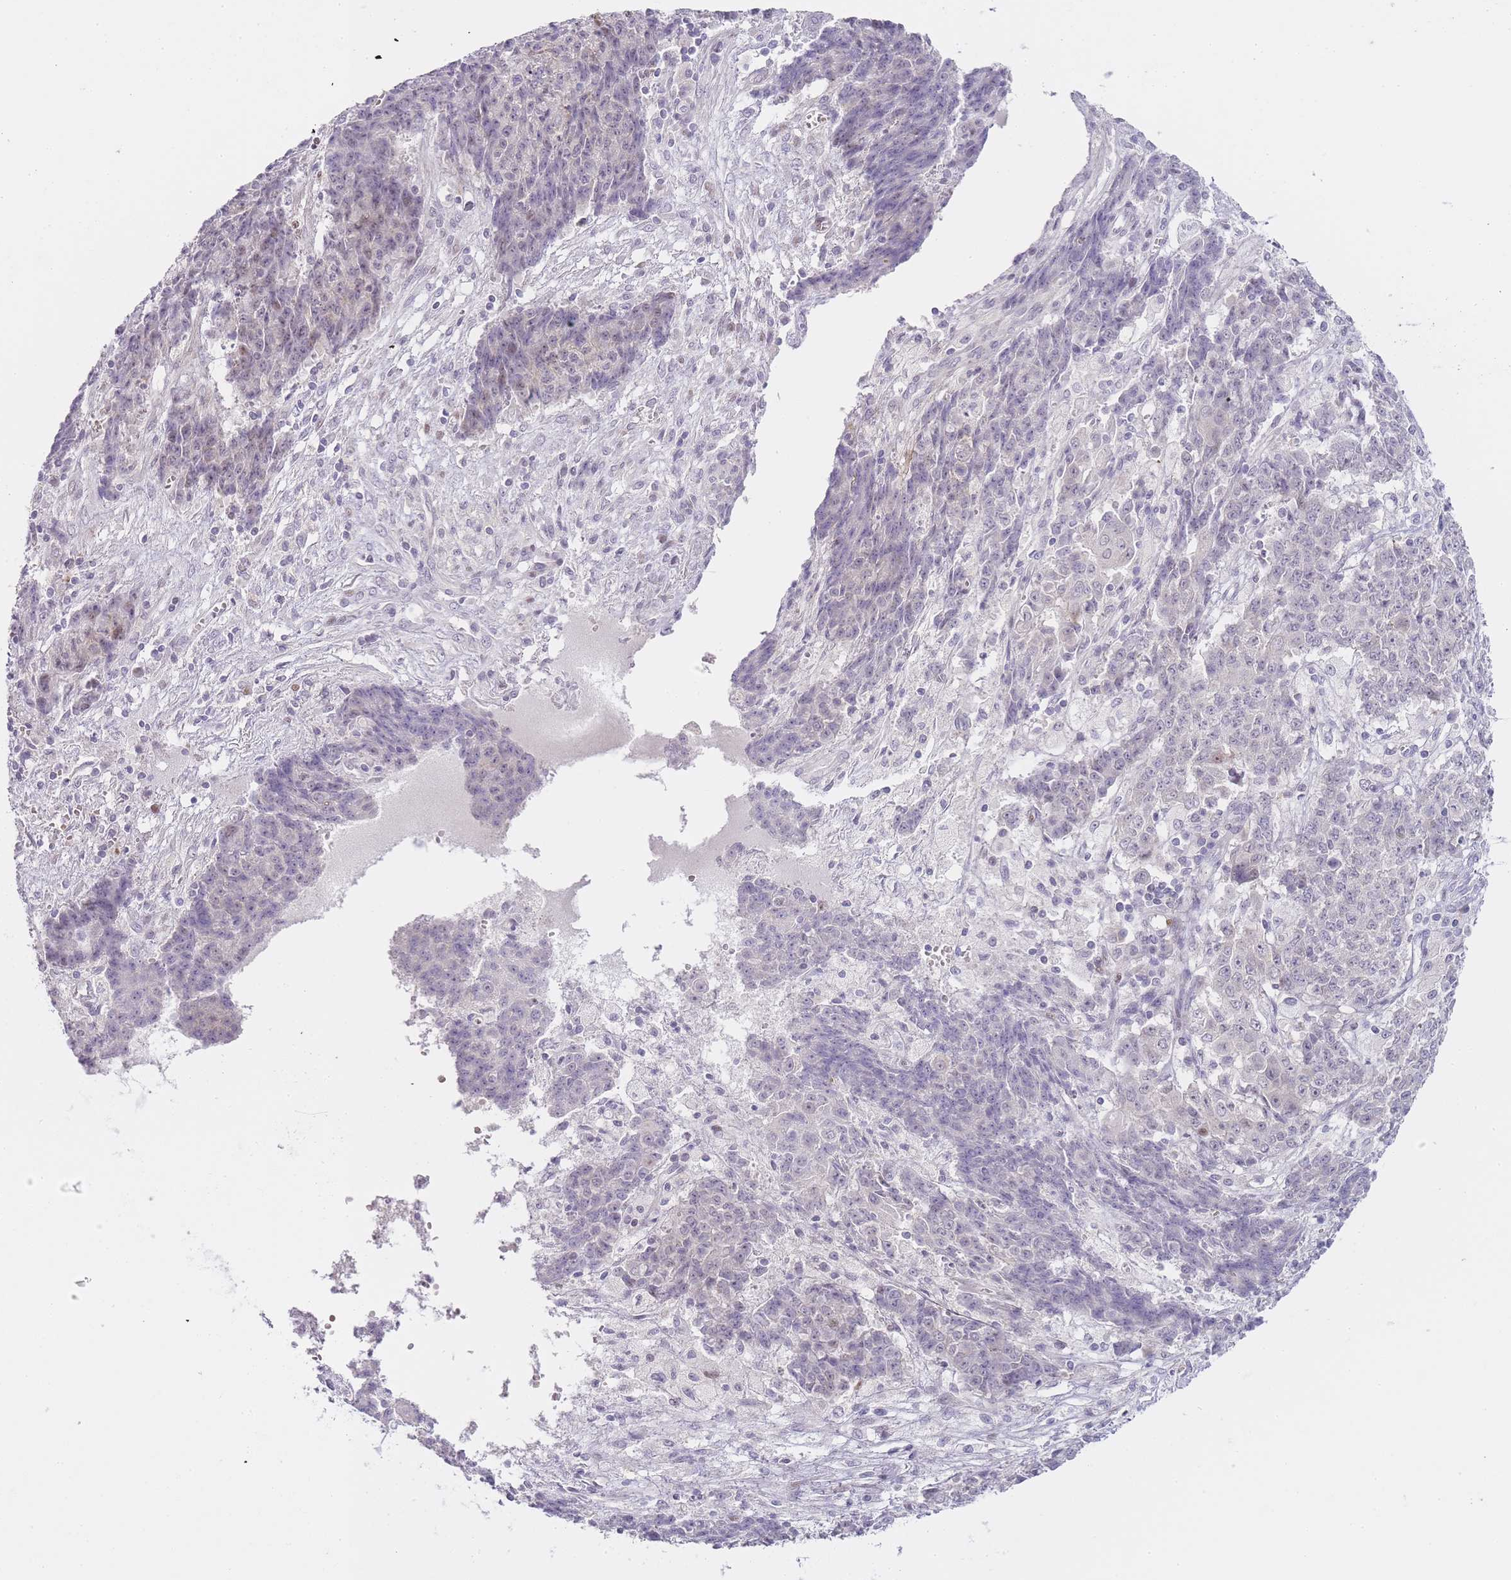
{"staining": {"intensity": "negative", "quantity": "none", "location": "none"}, "tissue": "ovarian cancer", "cell_type": "Tumor cells", "image_type": "cancer", "snomed": [{"axis": "morphology", "description": "Carcinoma, endometroid"}, {"axis": "topography", "description": "Ovary"}], "caption": "An image of human endometroid carcinoma (ovarian) is negative for staining in tumor cells.", "gene": "OGG1", "patient": {"sex": "female", "age": 42}}